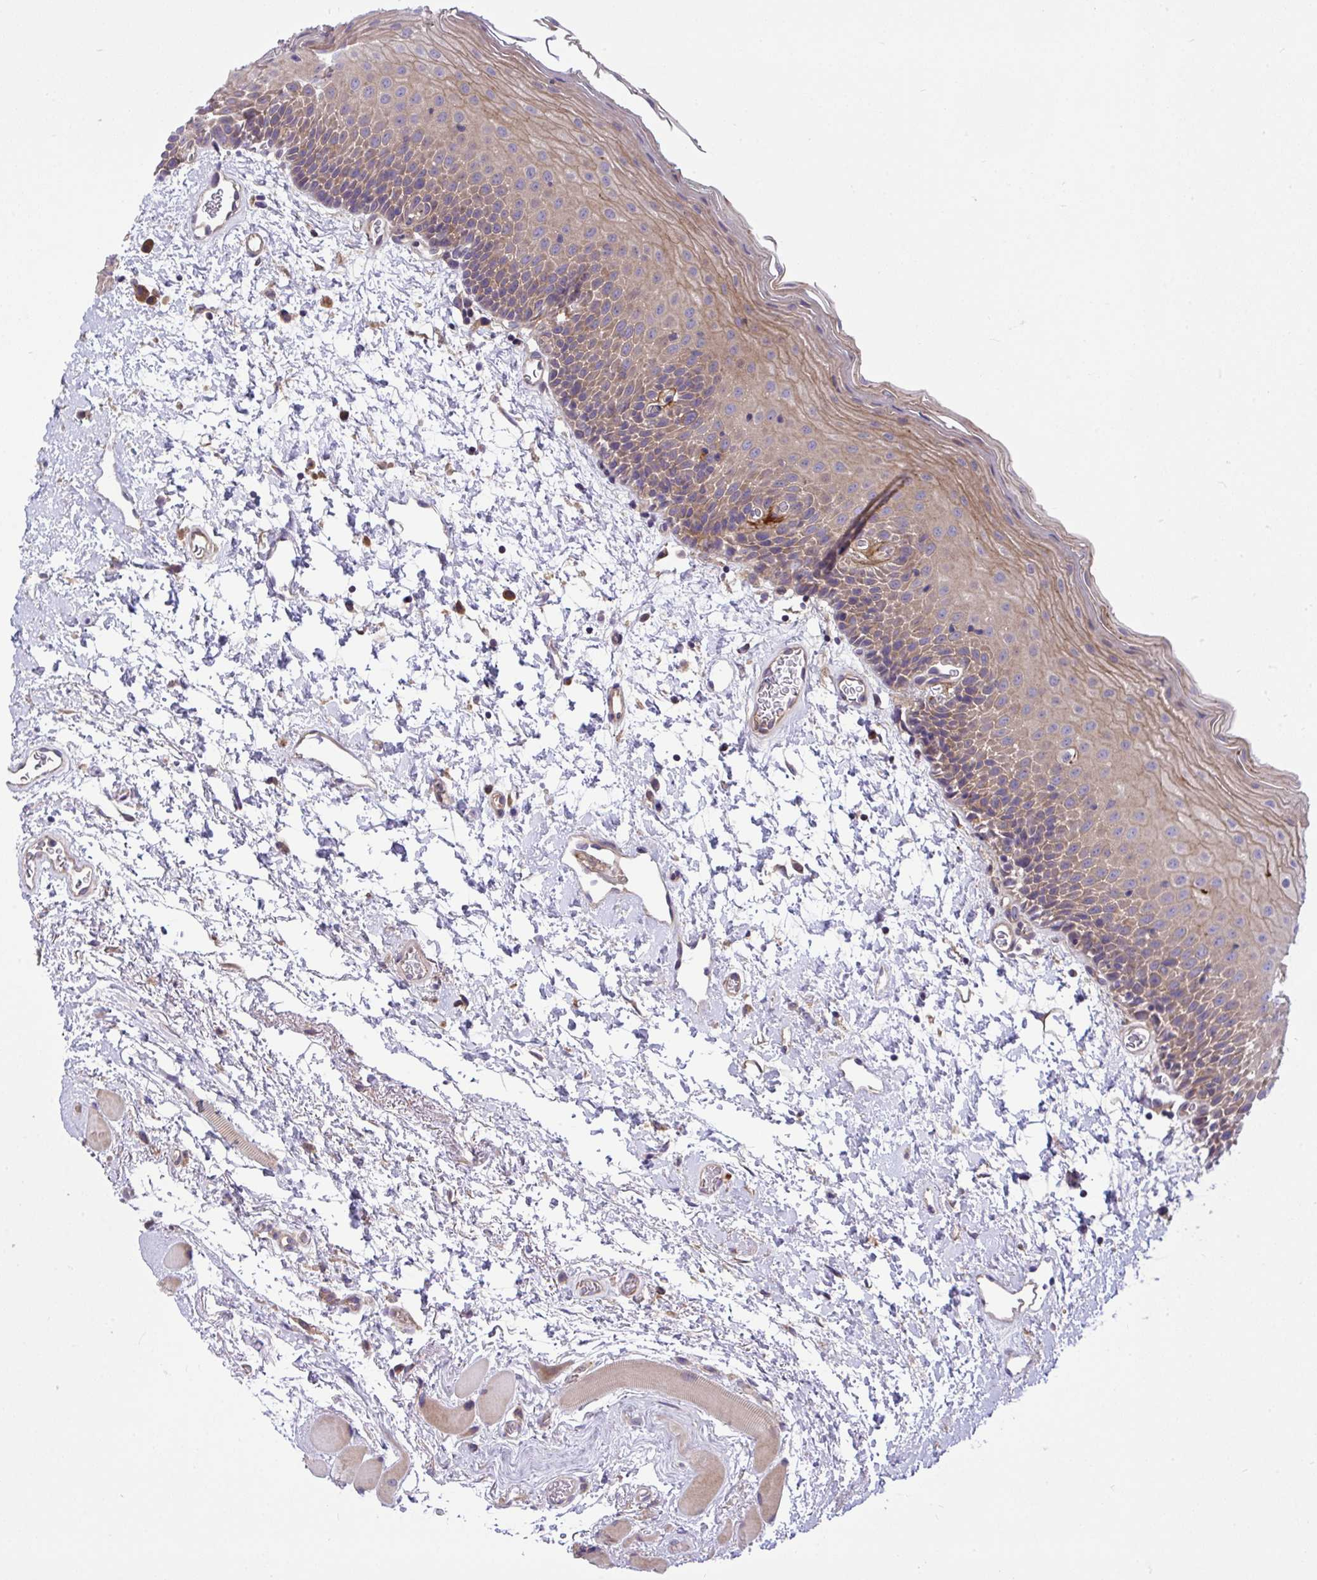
{"staining": {"intensity": "moderate", "quantity": "25%-75%", "location": "cytoplasmic/membranous"}, "tissue": "oral mucosa", "cell_type": "Squamous epithelial cells", "image_type": "normal", "snomed": [{"axis": "morphology", "description": "Normal tissue, NOS"}, {"axis": "topography", "description": "Oral tissue"}], "caption": "Protein positivity by IHC displays moderate cytoplasmic/membranous staining in approximately 25%-75% of squamous epithelial cells in unremarkable oral mucosa. (Stains: DAB in brown, nuclei in blue, Microscopy: brightfield microscopy at high magnification).", "gene": "GRB14", "patient": {"sex": "female", "age": 82}}